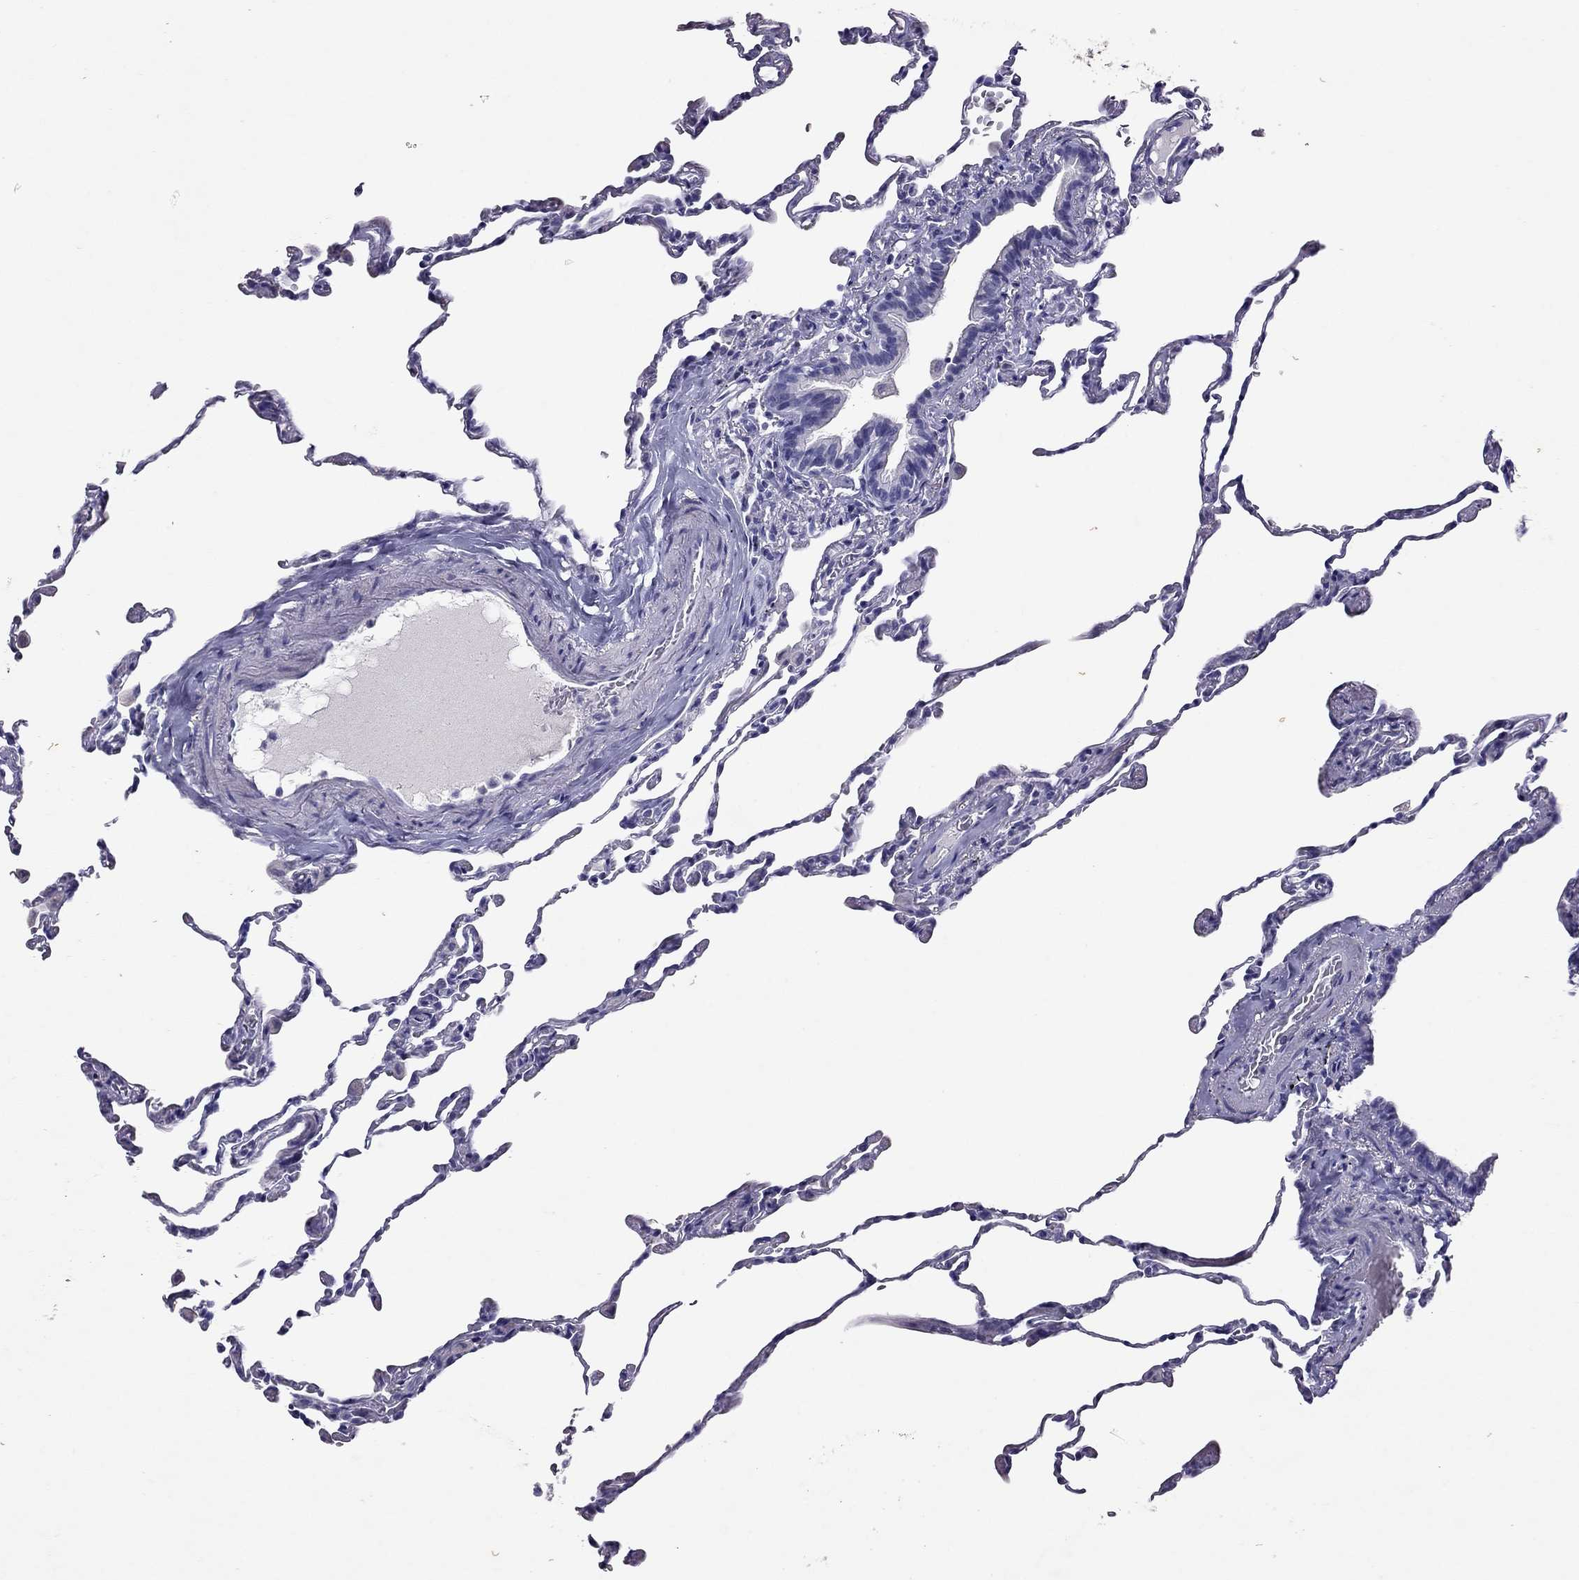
{"staining": {"intensity": "negative", "quantity": "none", "location": "none"}, "tissue": "lung", "cell_type": "Alveolar cells", "image_type": "normal", "snomed": [{"axis": "morphology", "description": "Normal tissue, NOS"}, {"axis": "topography", "description": "Lung"}], "caption": "High magnification brightfield microscopy of benign lung stained with DAB (3,3'-diaminobenzidine) (brown) and counterstained with hematoxylin (blue): alveolar cells show no significant staining.", "gene": "PSMB11", "patient": {"sex": "female", "age": 57}}